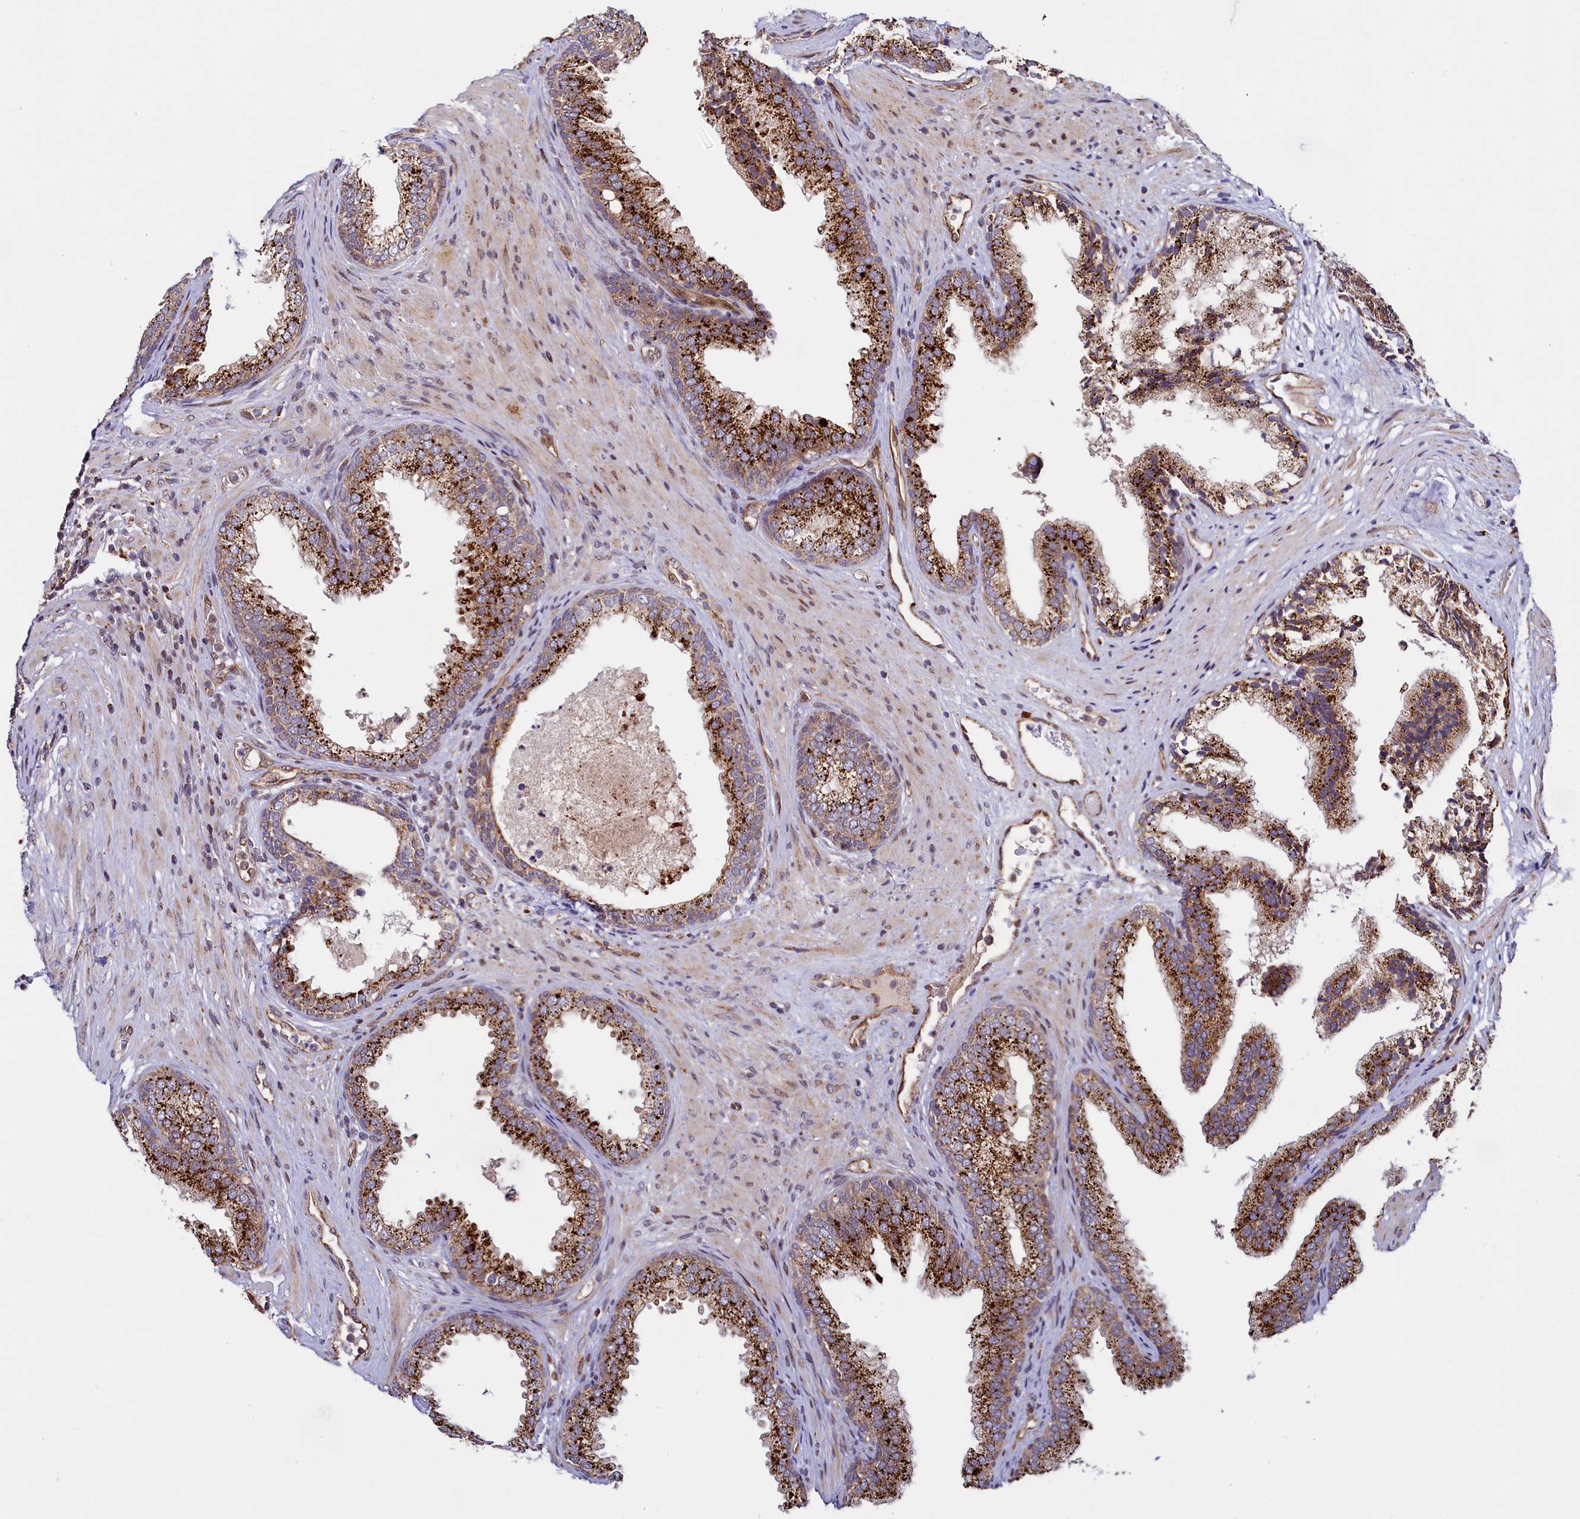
{"staining": {"intensity": "strong", "quantity": ">75%", "location": "cytoplasmic/membranous"}, "tissue": "prostate", "cell_type": "Glandular cells", "image_type": "normal", "snomed": [{"axis": "morphology", "description": "Normal tissue, NOS"}, {"axis": "topography", "description": "Prostate"}], "caption": "Prostate stained for a protein (brown) exhibits strong cytoplasmic/membranous positive staining in about >75% of glandular cells.", "gene": "ZNF577", "patient": {"sex": "male", "age": 76}}